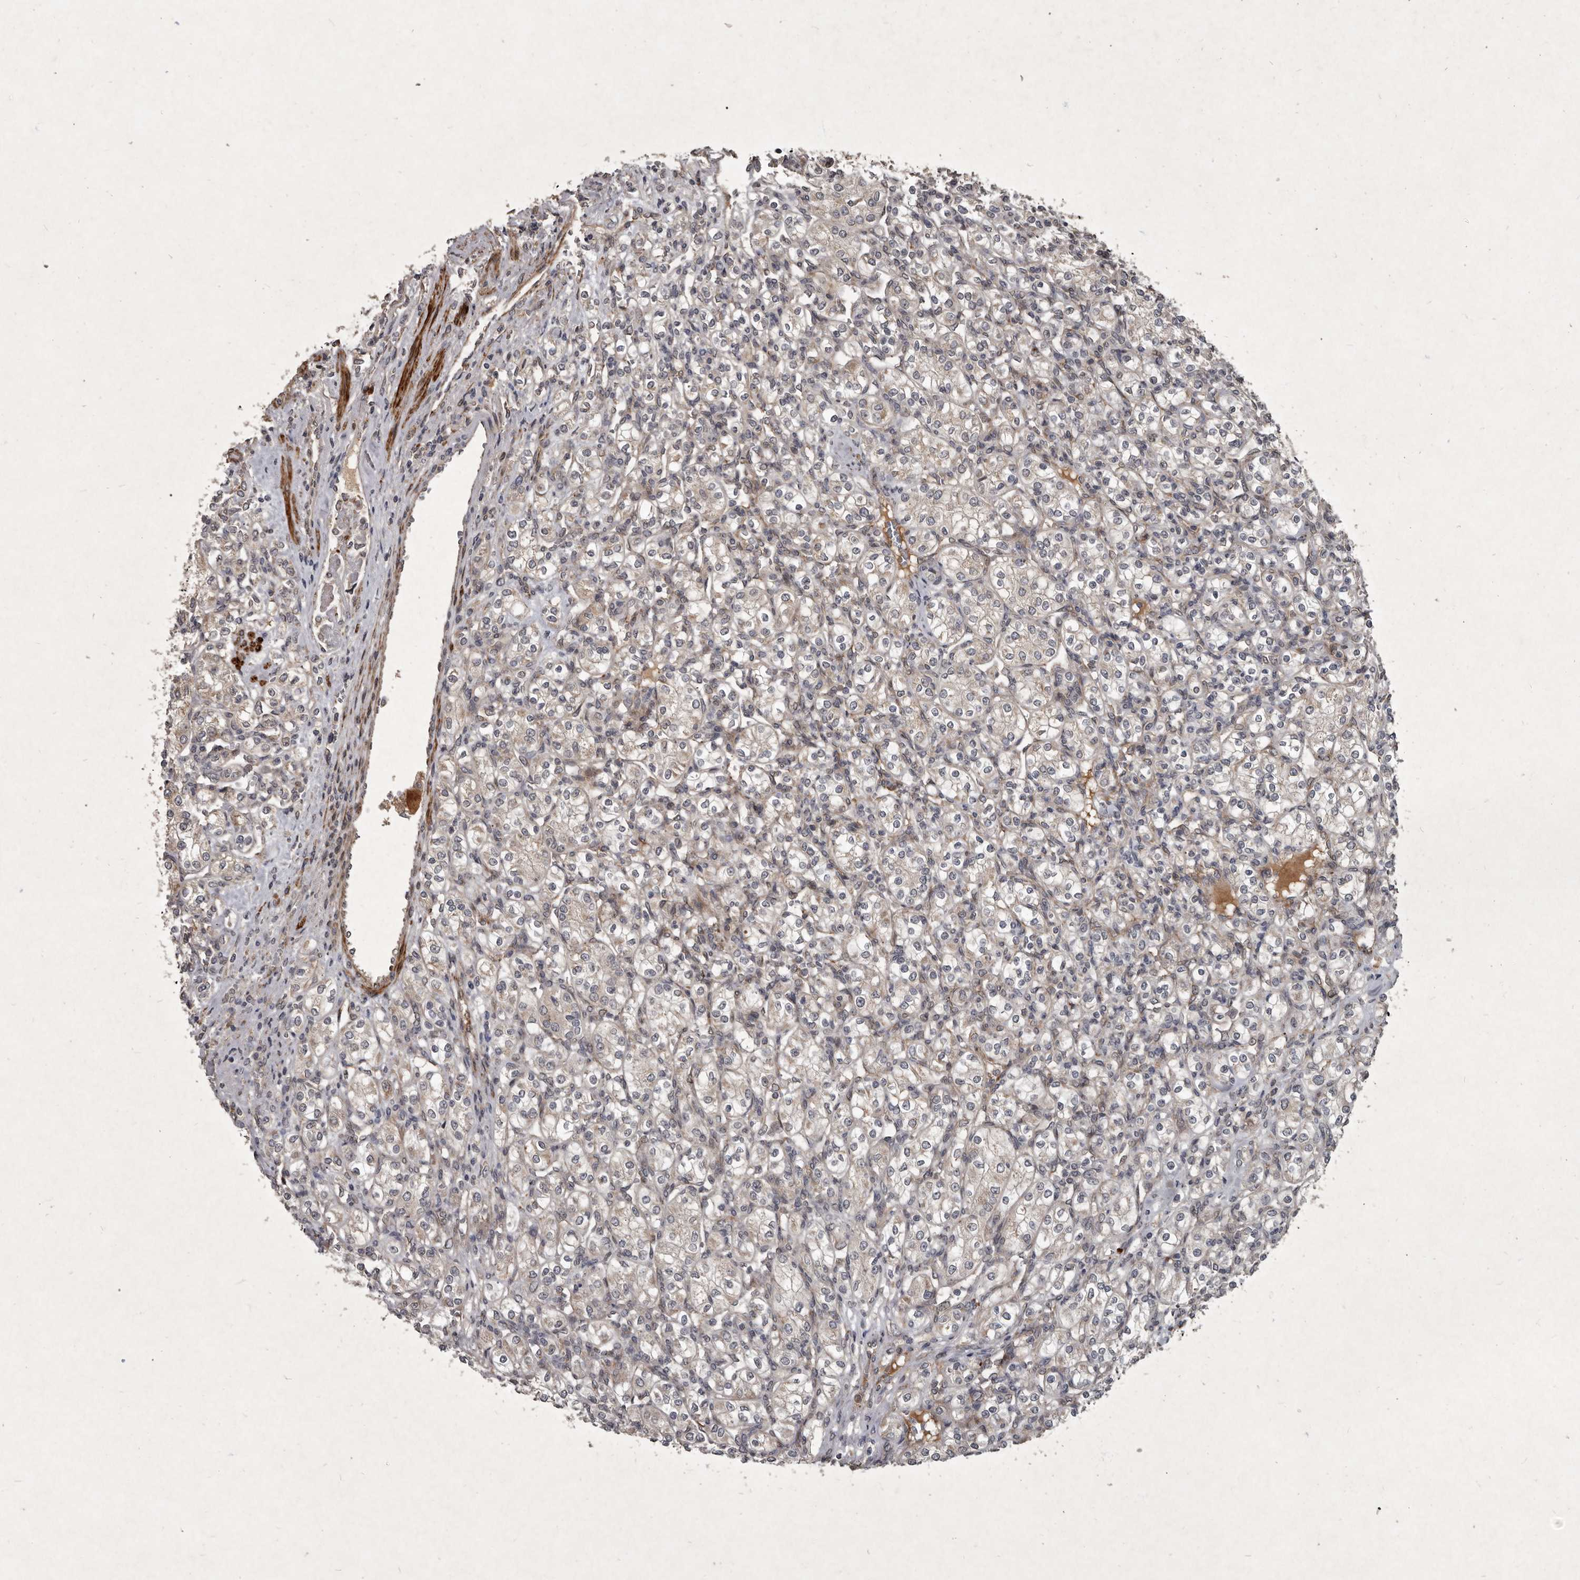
{"staining": {"intensity": "weak", "quantity": "<25%", "location": "cytoplasmic/membranous"}, "tissue": "renal cancer", "cell_type": "Tumor cells", "image_type": "cancer", "snomed": [{"axis": "morphology", "description": "Adenocarcinoma, NOS"}, {"axis": "topography", "description": "Kidney"}], "caption": "This is an IHC micrograph of renal cancer. There is no expression in tumor cells.", "gene": "MRPS15", "patient": {"sex": "male", "age": 77}}